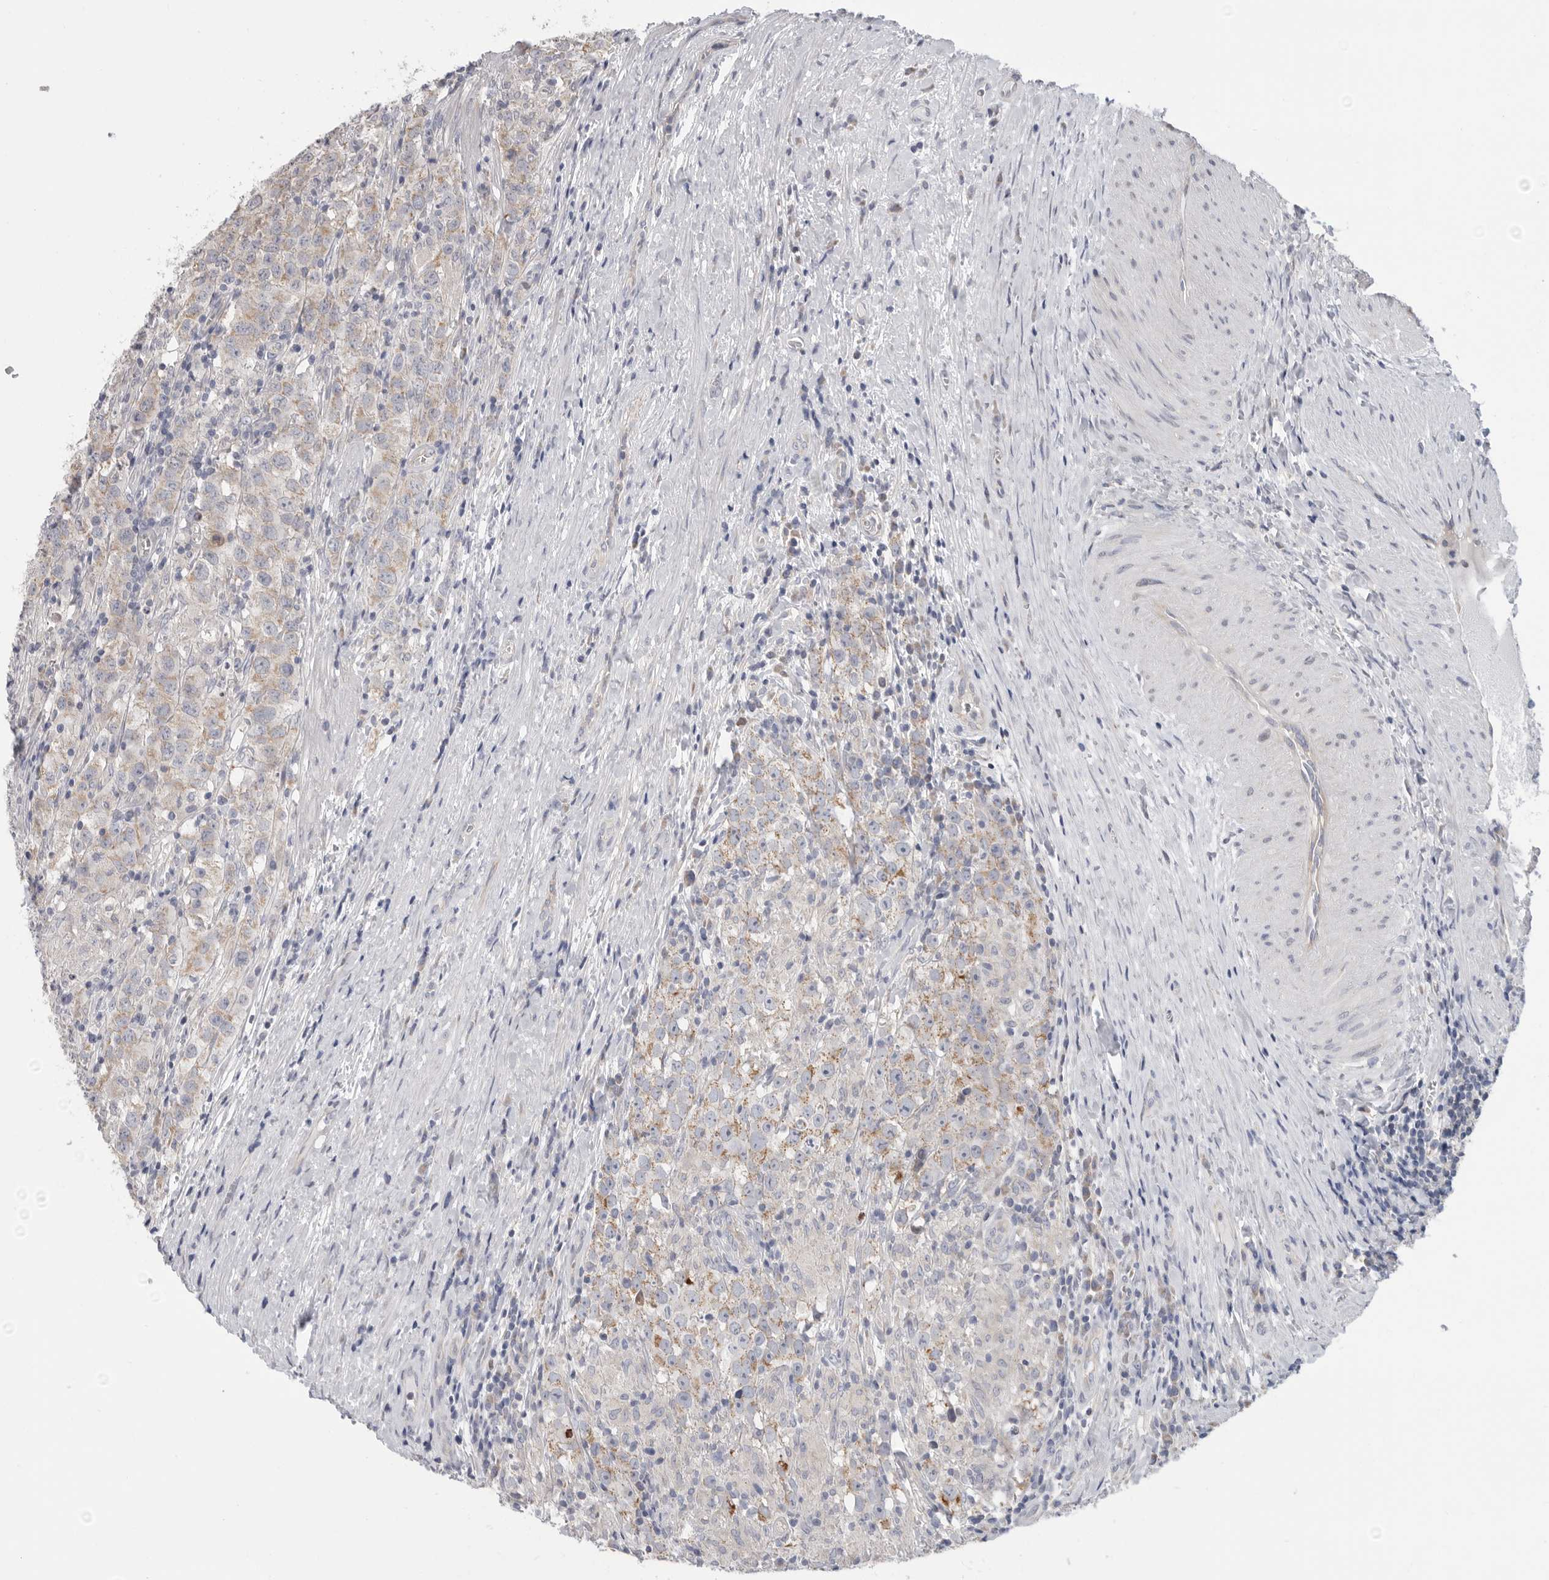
{"staining": {"intensity": "negative", "quantity": "none", "location": "none"}, "tissue": "testis cancer", "cell_type": "Tumor cells", "image_type": "cancer", "snomed": [{"axis": "morphology", "description": "Seminoma, NOS"}, {"axis": "morphology", "description": "Carcinoma, Embryonal, NOS"}, {"axis": "topography", "description": "Testis"}], "caption": "Photomicrograph shows no significant protein expression in tumor cells of testis embryonal carcinoma.", "gene": "MTFR1L", "patient": {"sex": "male", "age": 43}}